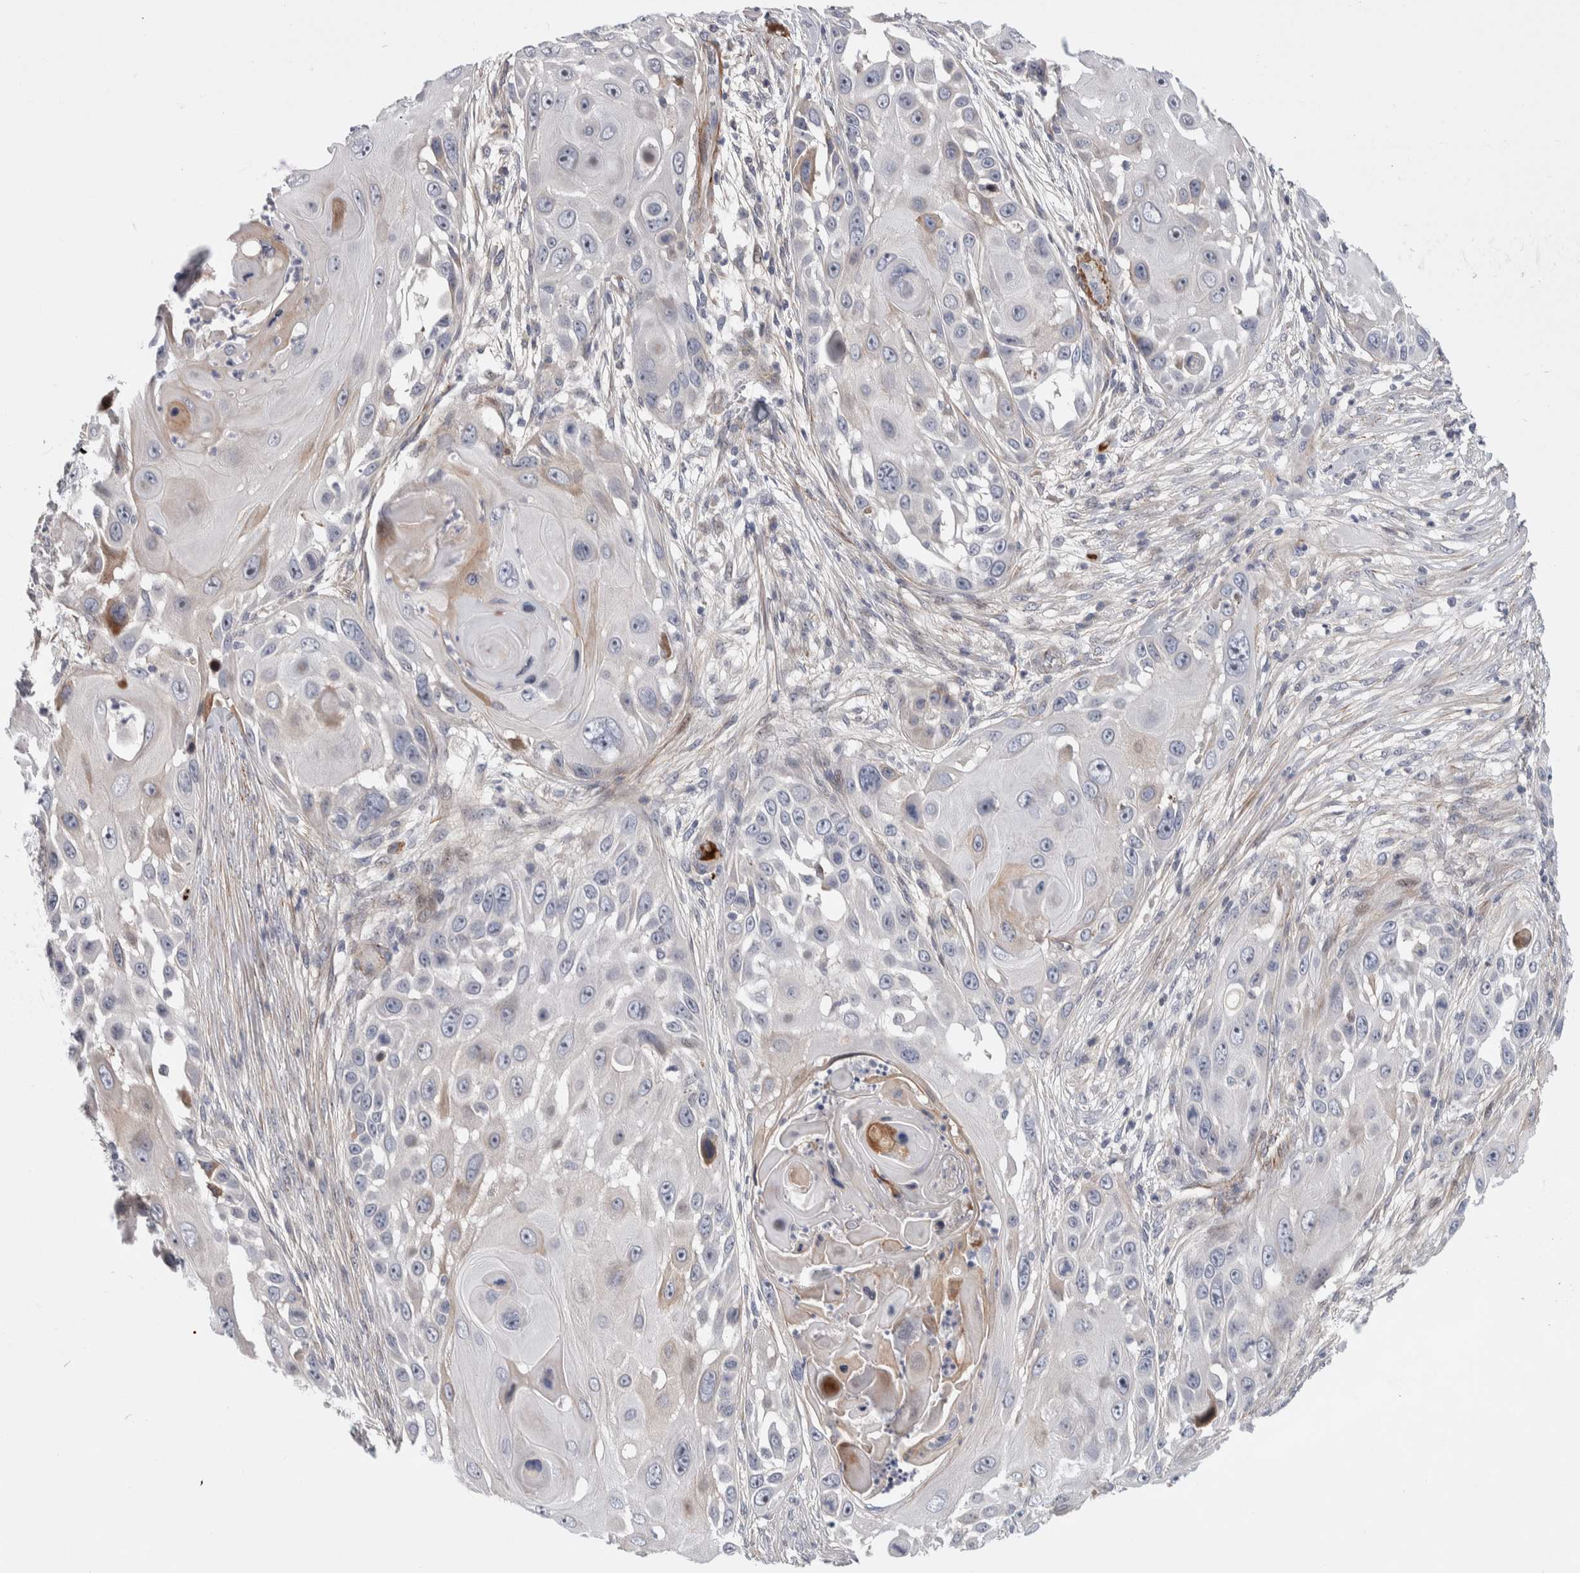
{"staining": {"intensity": "weak", "quantity": "<25%", "location": "cytoplasmic/membranous"}, "tissue": "skin cancer", "cell_type": "Tumor cells", "image_type": "cancer", "snomed": [{"axis": "morphology", "description": "Squamous cell carcinoma, NOS"}, {"axis": "topography", "description": "Skin"}], "caption": "Immunohistochemistry histopathology image of human skin squamous cell carcinoma stained for a protein (brown), which displays no positivity in tumor cells.", "gene": "PSMG3", "patient": {"sex": "female", "age": 44}}